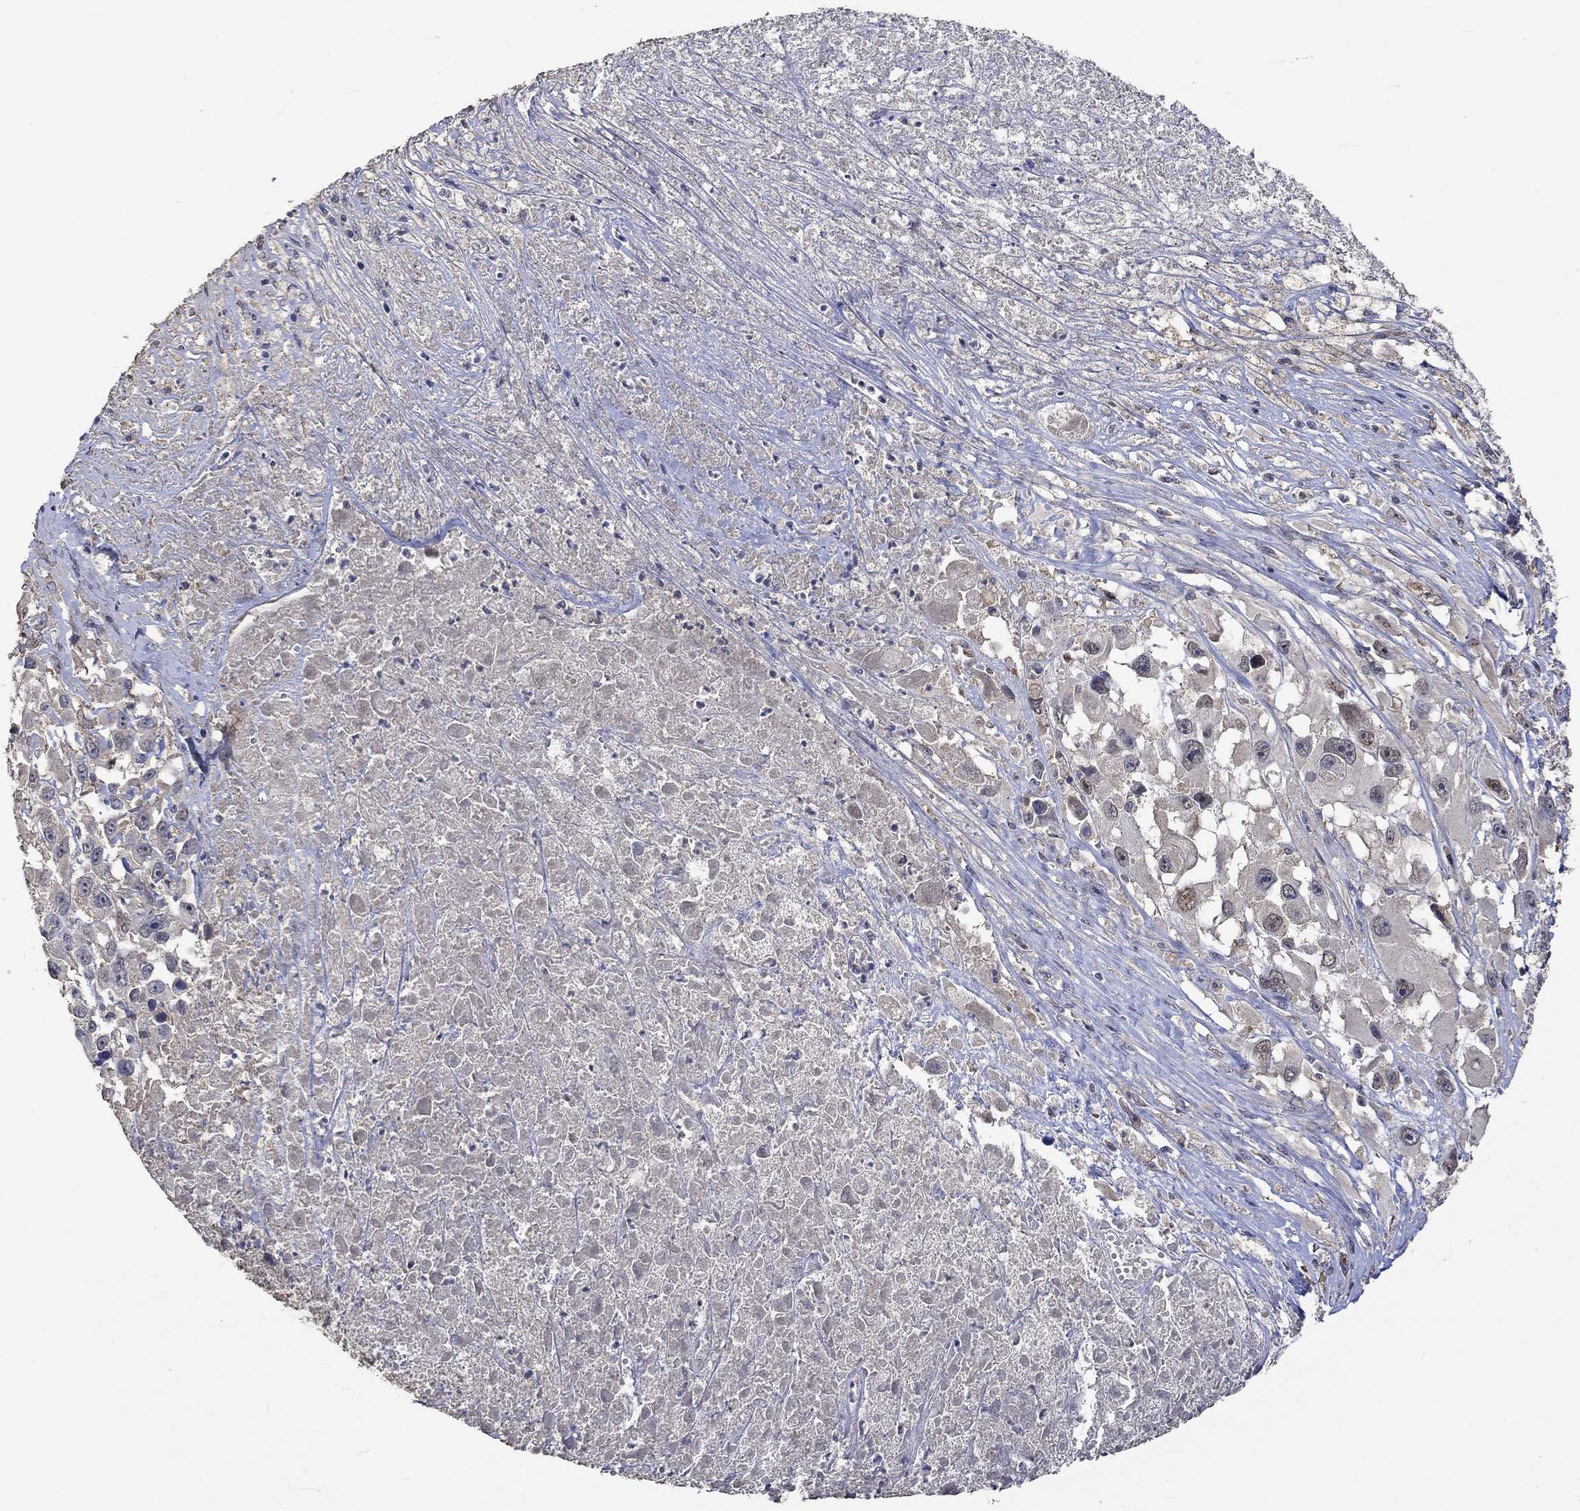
{"staining": {"intensity": "weak", "quantity": "<25%", "location": "cytoplasmic/membranous"}, "tissue": "melanoma", "cell_type": "Tumor cells", "image_type": "cancer", "snomed": [{"axis": "morphology", "description": "Malignant melanoma, Metastatic site"}, {"axis": "topography", "description": "Lymph node"}], "caption": "Immunohistochemical staining of human melanoma shows no significant expression in tumor cells. (Brightfield microscopy of DAB immunohistochemistry (IHC) at high magnification).", "gene": "PTPN20", "patient": {"sex": "male", "age": 50}}